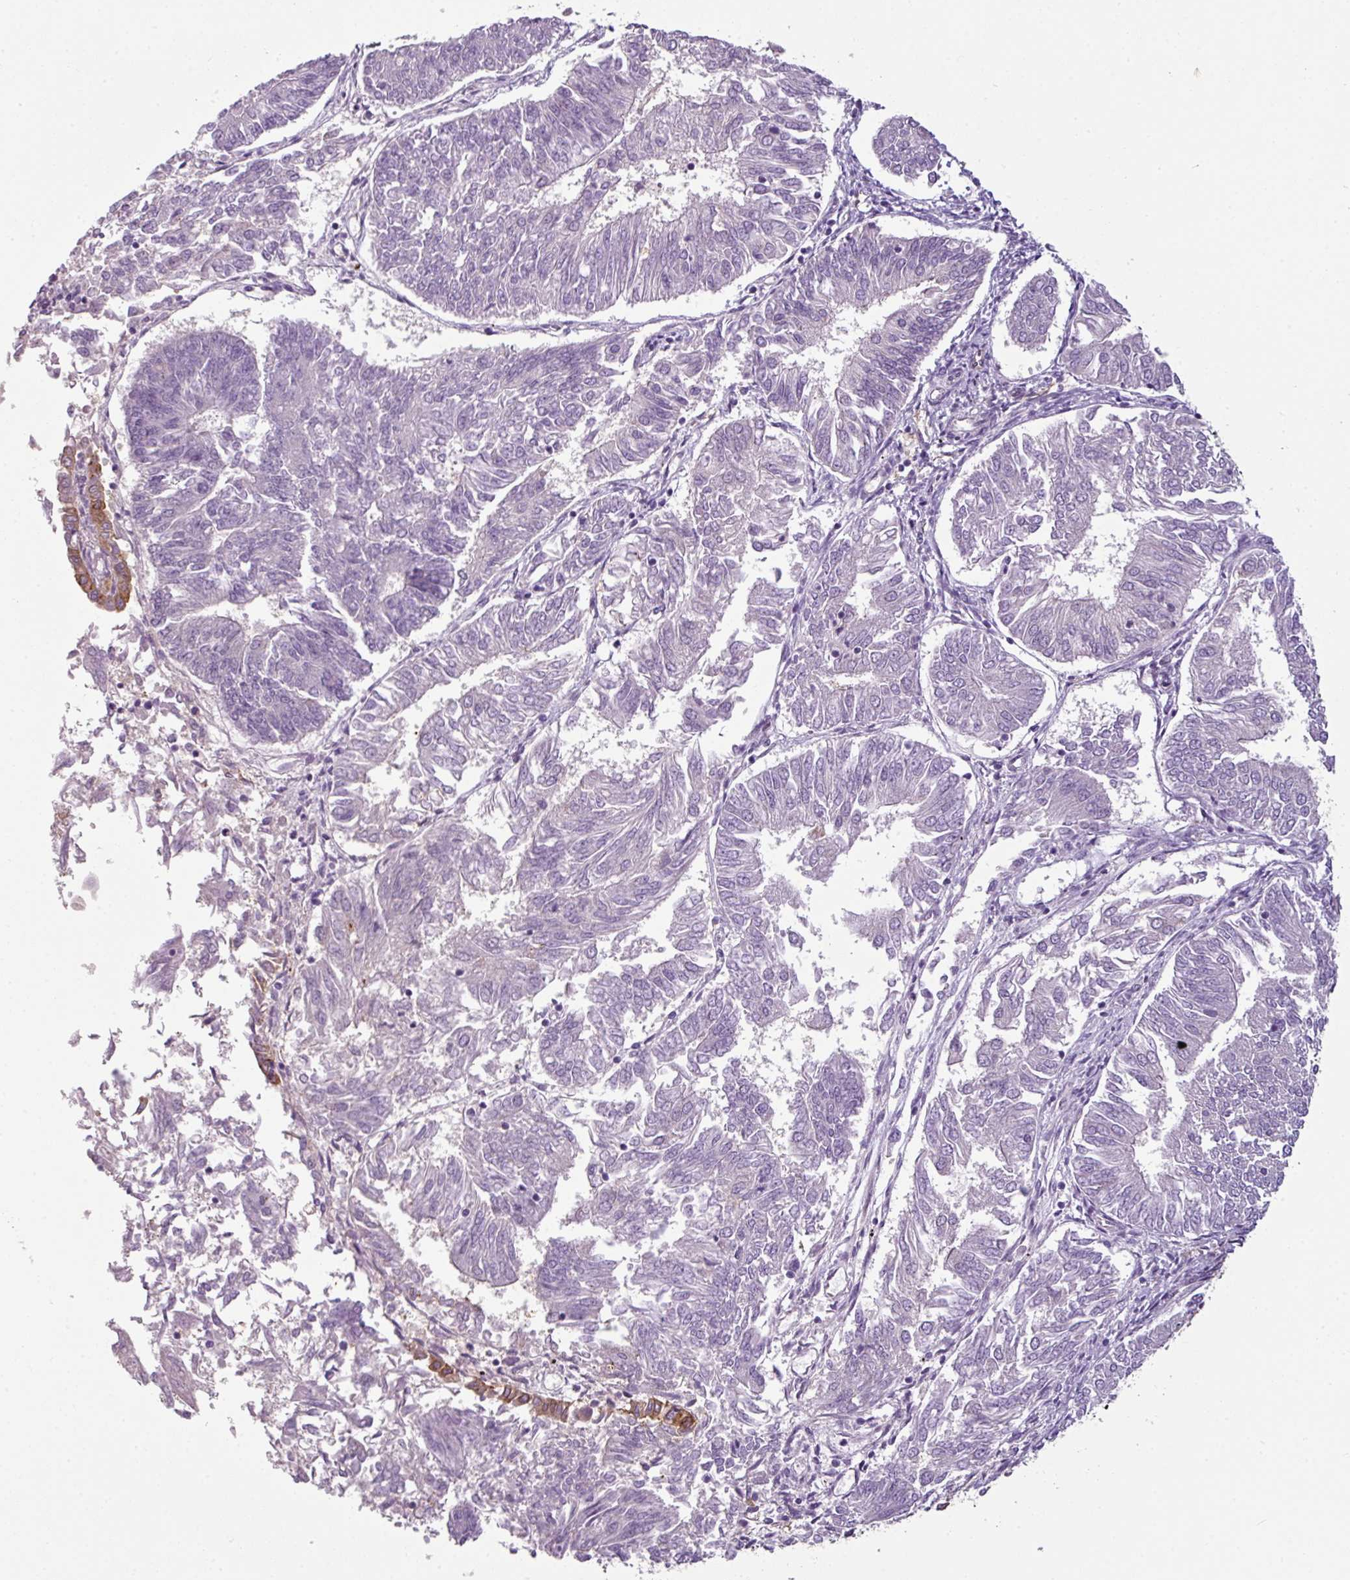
{"staining": {"intensity": "moderate", "quantity": "<25%", "location": "cytoplasmic/membranous"}, "tissue": "endometrial cancer", "cell_type": "Tumor cells", "image_type": "cancer", "snomed": [{"axis": "morphology", "description": "Adenocarcinoma, NOS"}, {"axis": "topography", "description": "Endometrium"}], "caption": "DAB immunohistochemical staining of endometrial cancer (adenocarcinoma) exhibits moderate cytoplasmic/membranous protein expression in about <25% of tumor cells.", "gene": "TMEM178B", "patient": {"sex": "female", "age": 58}}